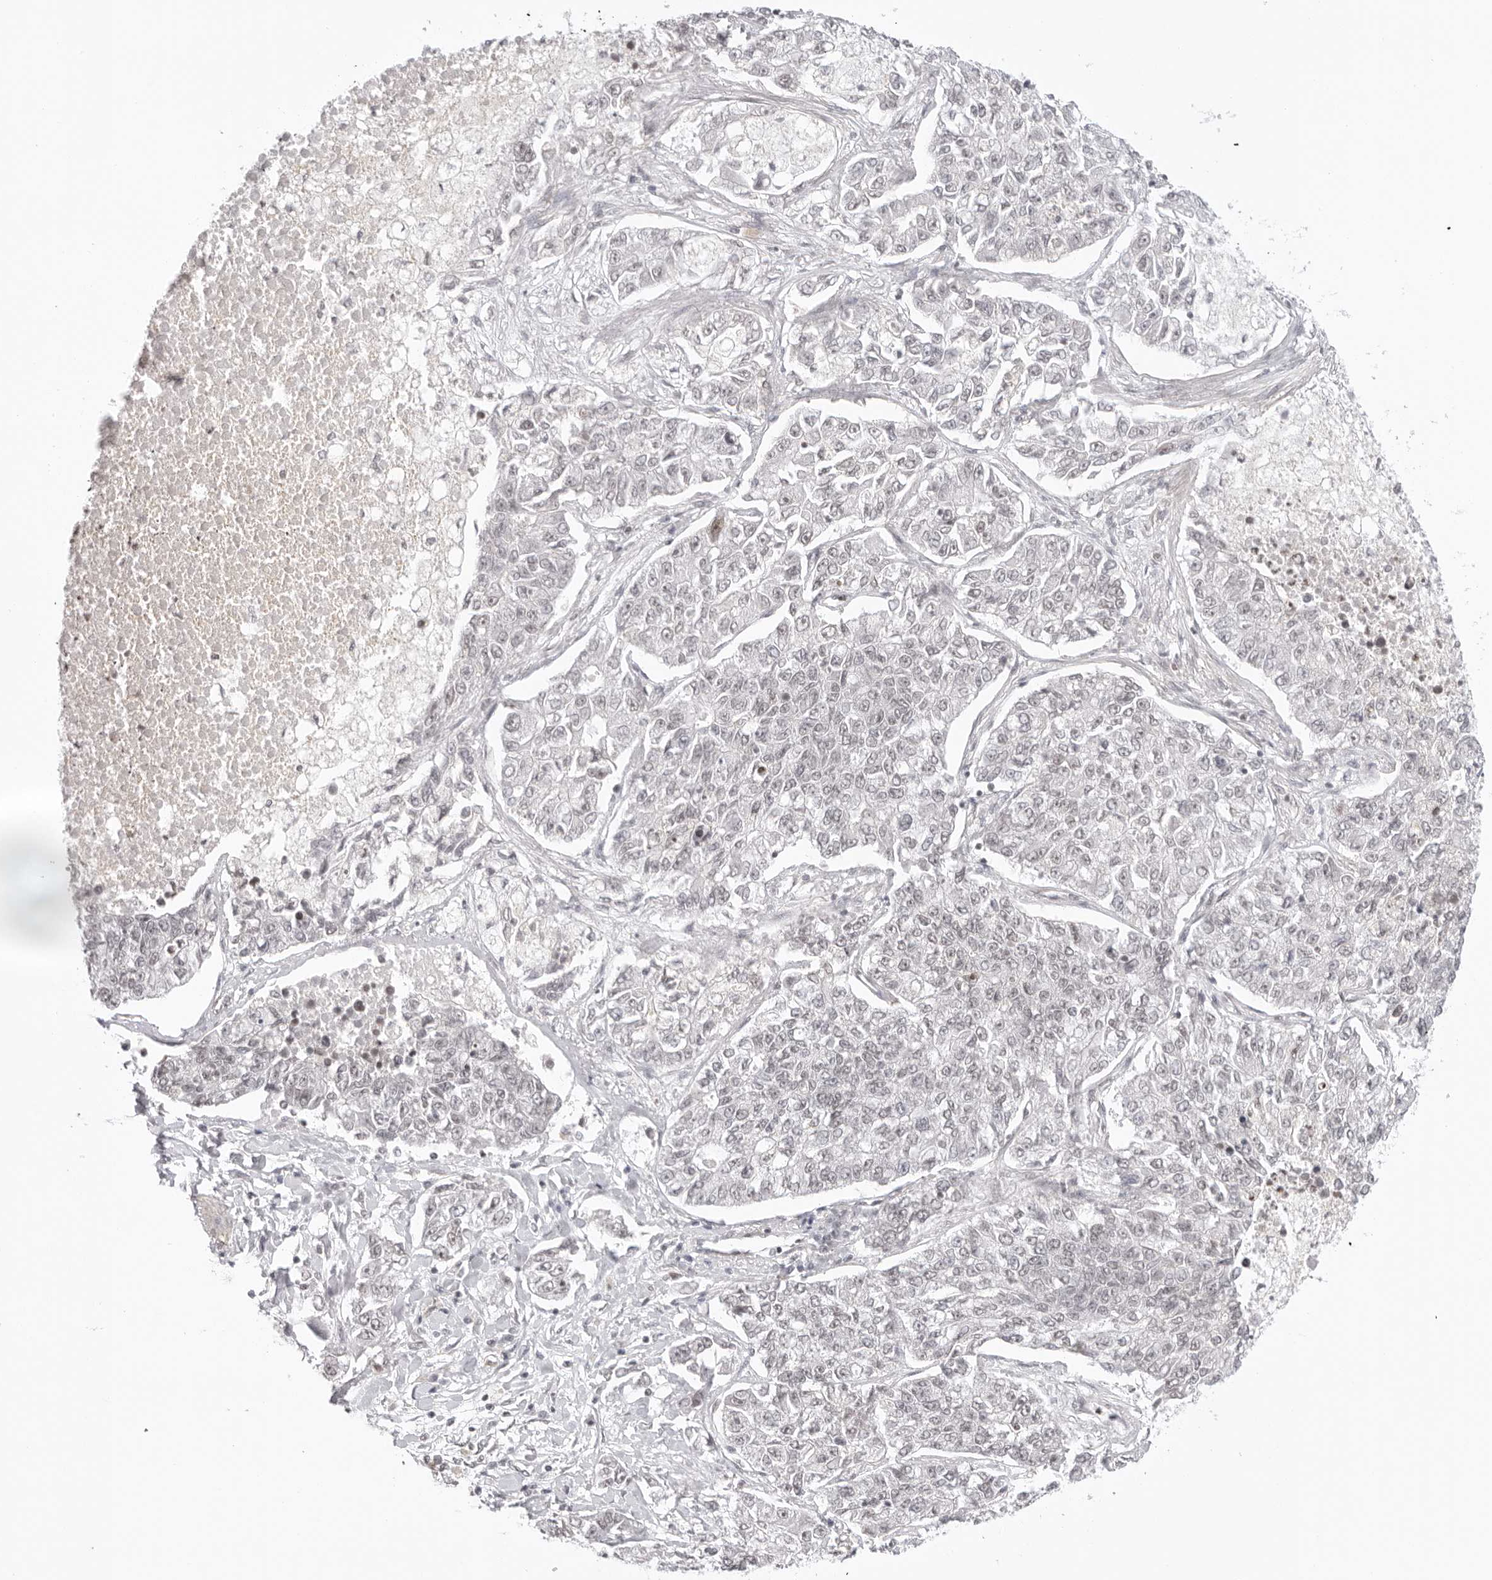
{"staining": {"intensity": "negative", "quantity": "none", "location": "none"}, "tissue": "lung cancer", "cell_type": "Tumor cells", "image_type": "cancer", "snomed": [{"axis": "morphology", "description": "Adenocarcinoma, NOS"}, {"axis": "topography", "description": "Lung"}], "caption": "This is an immunohistochemistry (IHC) image of adenocarcinoma (lung). There is no expression in tumor cells.", "gene": "TCIM", "patient": {"sex": "male", "age": 49}}